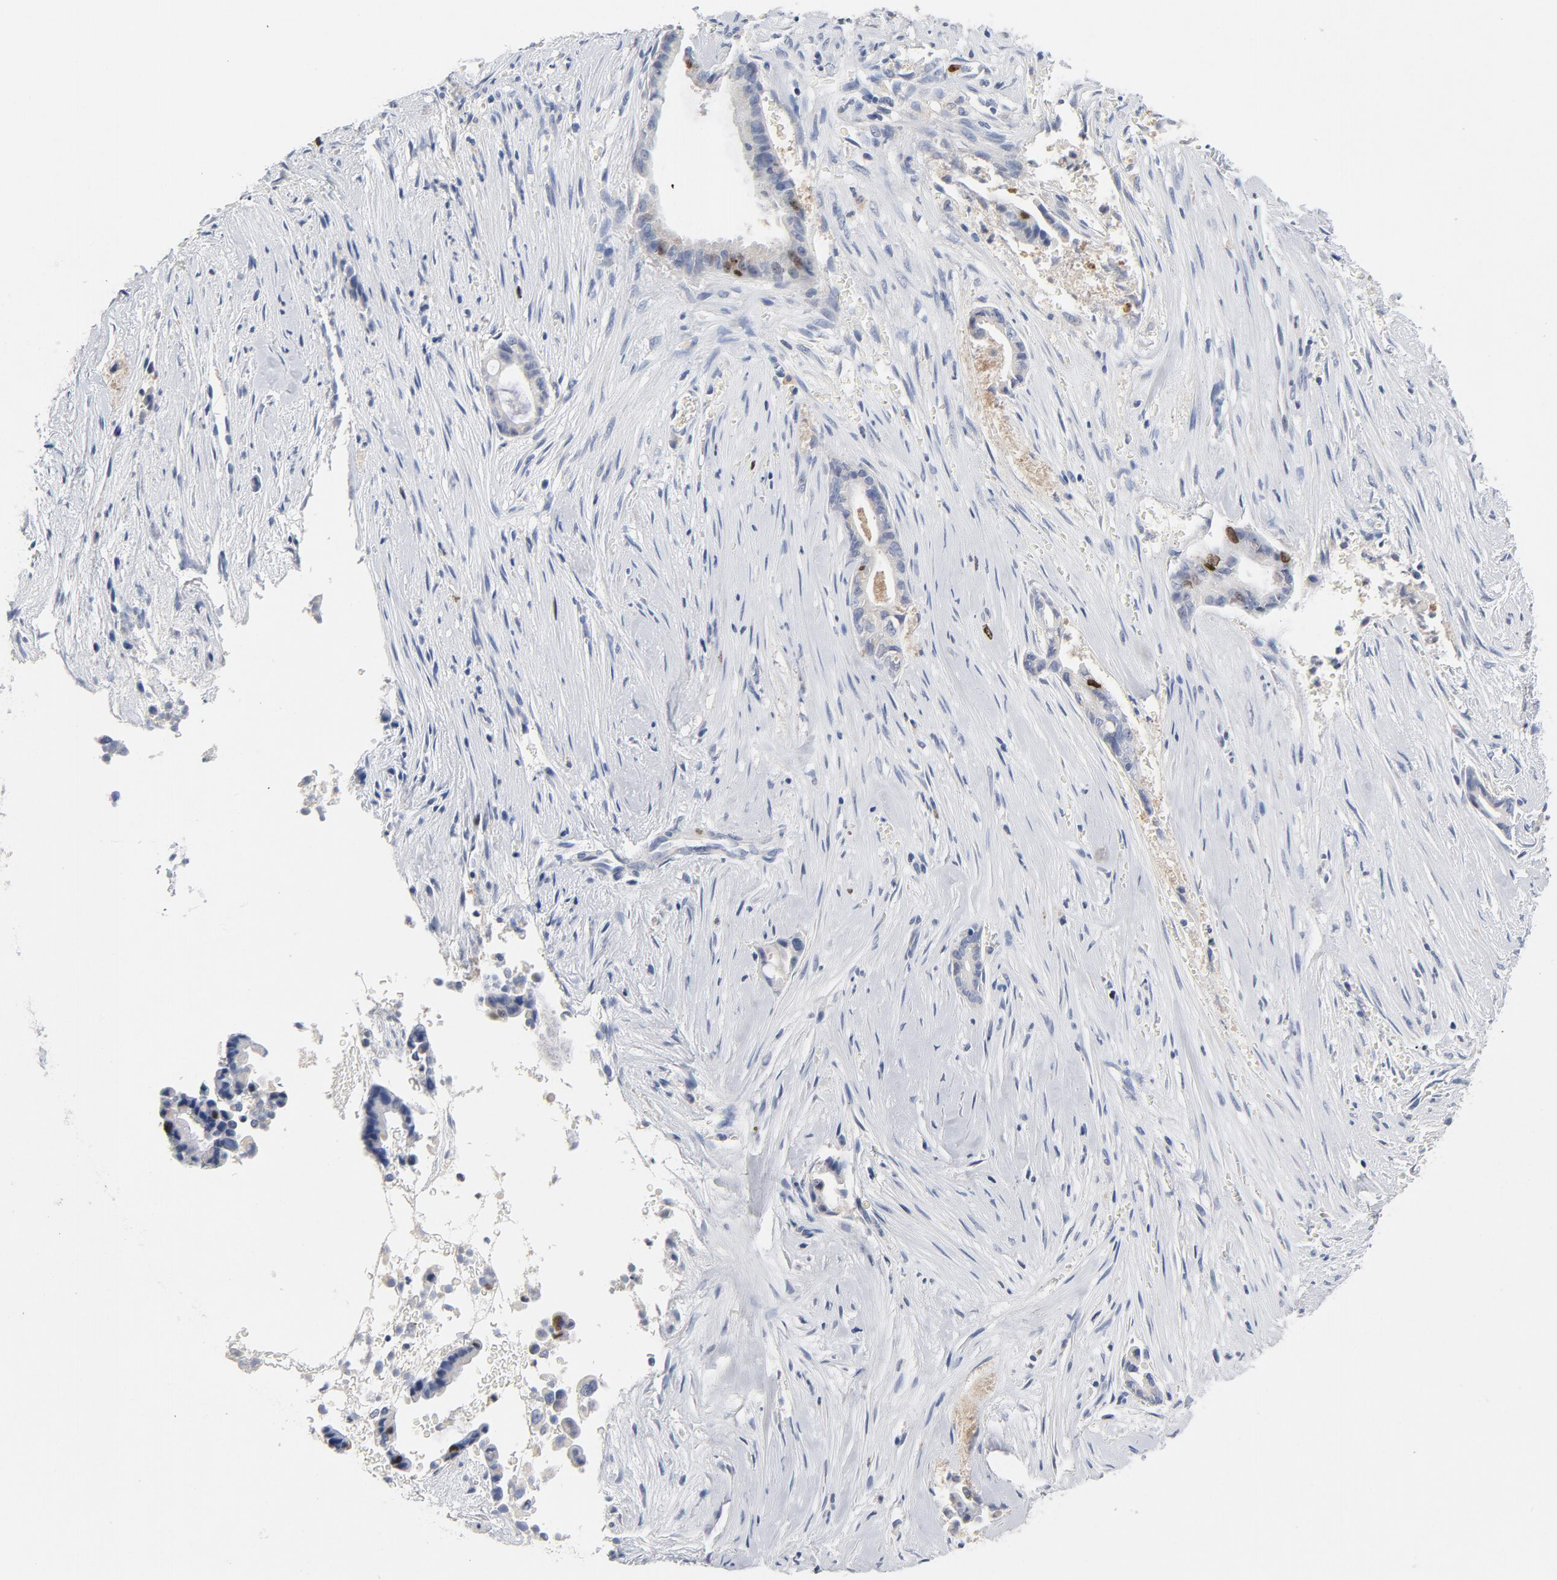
{"staining": {"intensity": "moderate", "quantity": "<25%", "location": "nuclear"}, "tissue": "liver cancer", "cell_type": "Tumor cells", "image_type": "cancer", "snomed": [{"axis": "morphology", "description": "Cholangiocarcinoma"}, {"axis": "topography", "description": "Liver"}], "caption": "Liver cholangiocarcinoma stained with immunohistochemistry (IHC) demonstrates moderate nuclear staining in about <25% of tumor cells.", "gene": "BIRC5", "patient": {"sex": "female", "age": 55}}